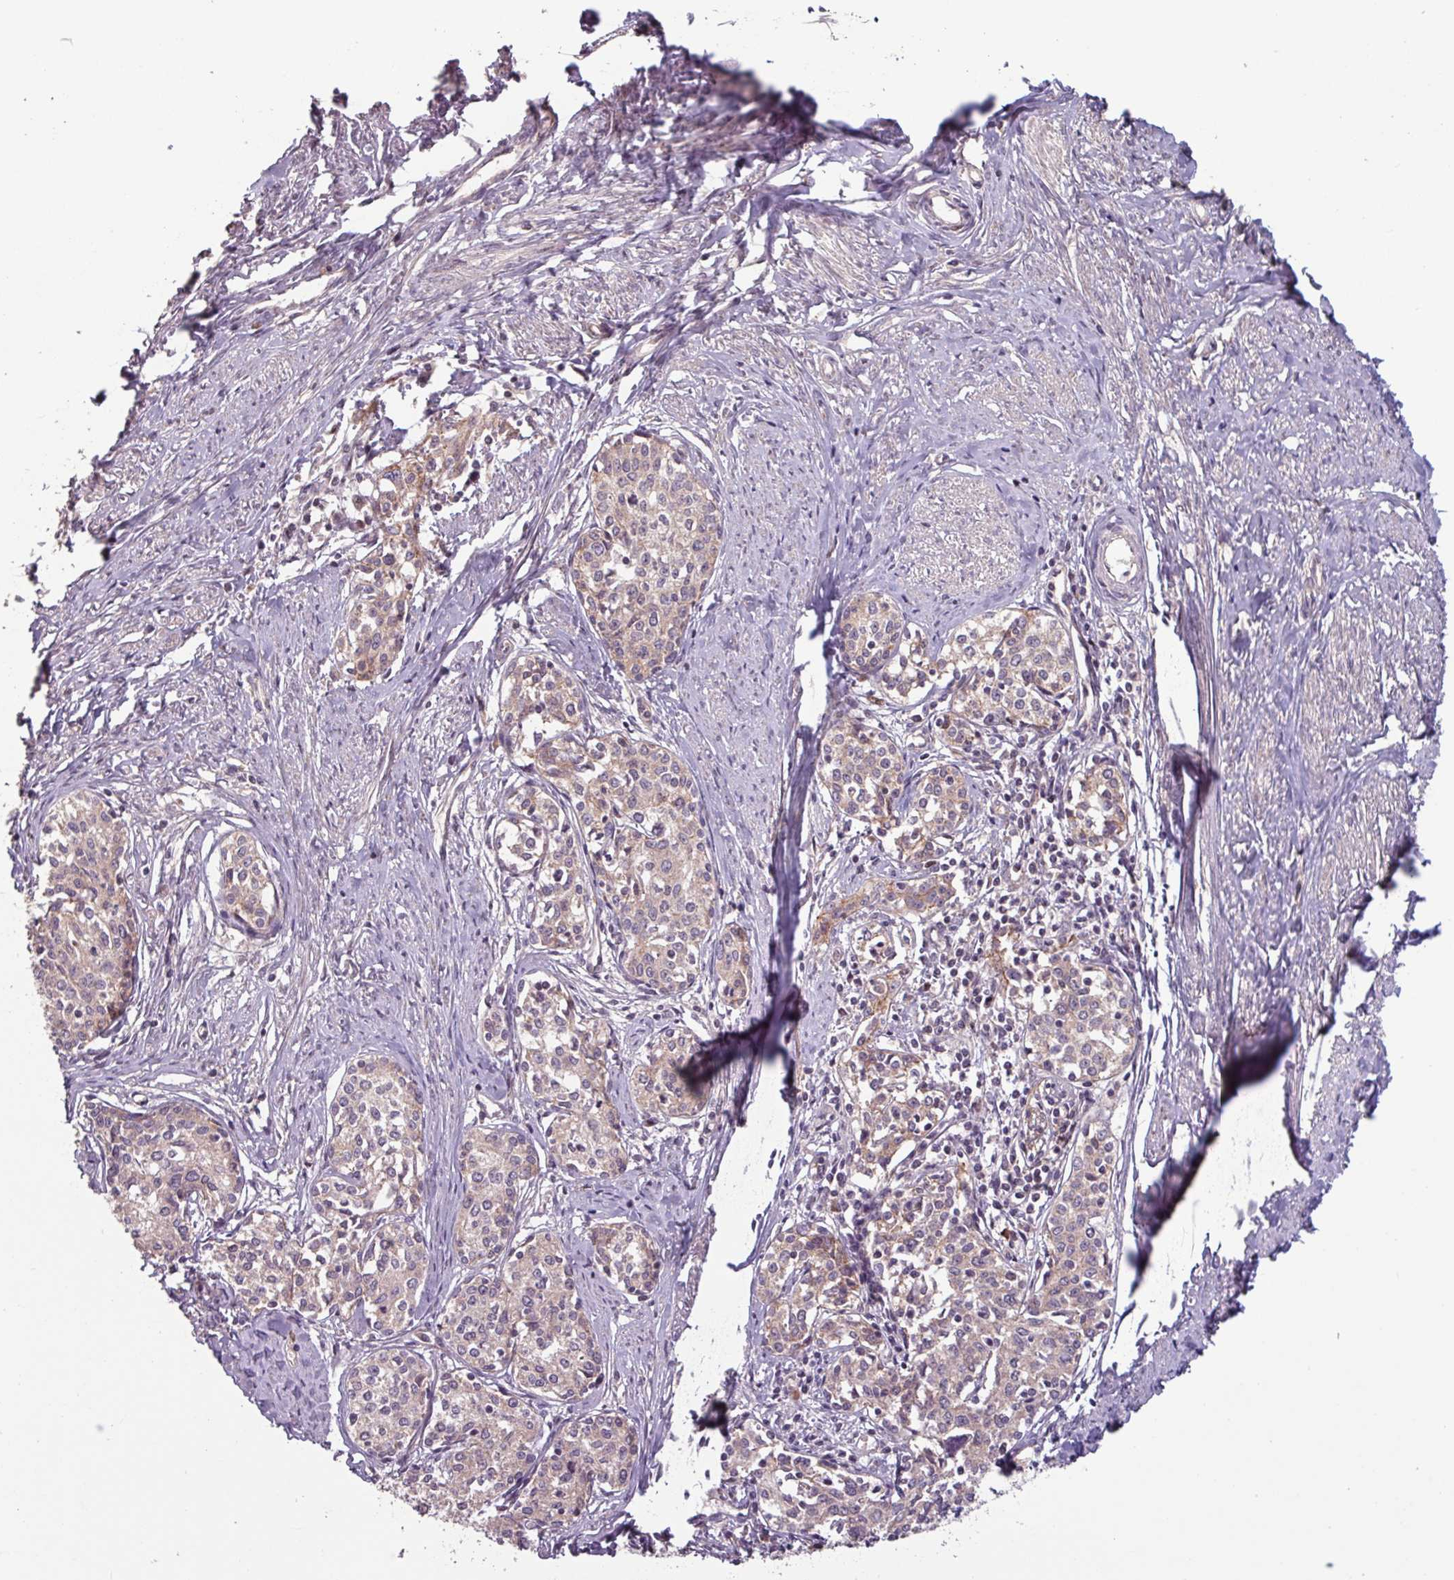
{"staining": {"intensity": "weak", "quantity": "<25%", "location": "cytoplasmic/membranous"}, "tissue": "cervical cancer", "cell_type": "Tumor cells", "image_type": "cancer", "snomed": [{"axis": "morphology", "description": "Squamous cell carcinoma, NOS"}, {"axis": "morphology", "description": "Adenocarcinoma, NOS"}, {"axis": "topography", "description": "Cervix"}], "caption": "IHC micrograph of human squamous cell carcinoma (cervical) stained for a protein (brown), which shows no staining in tumor cells.", "gene": "TMEM88", "patient": {"sex": "female", "age": 52}}